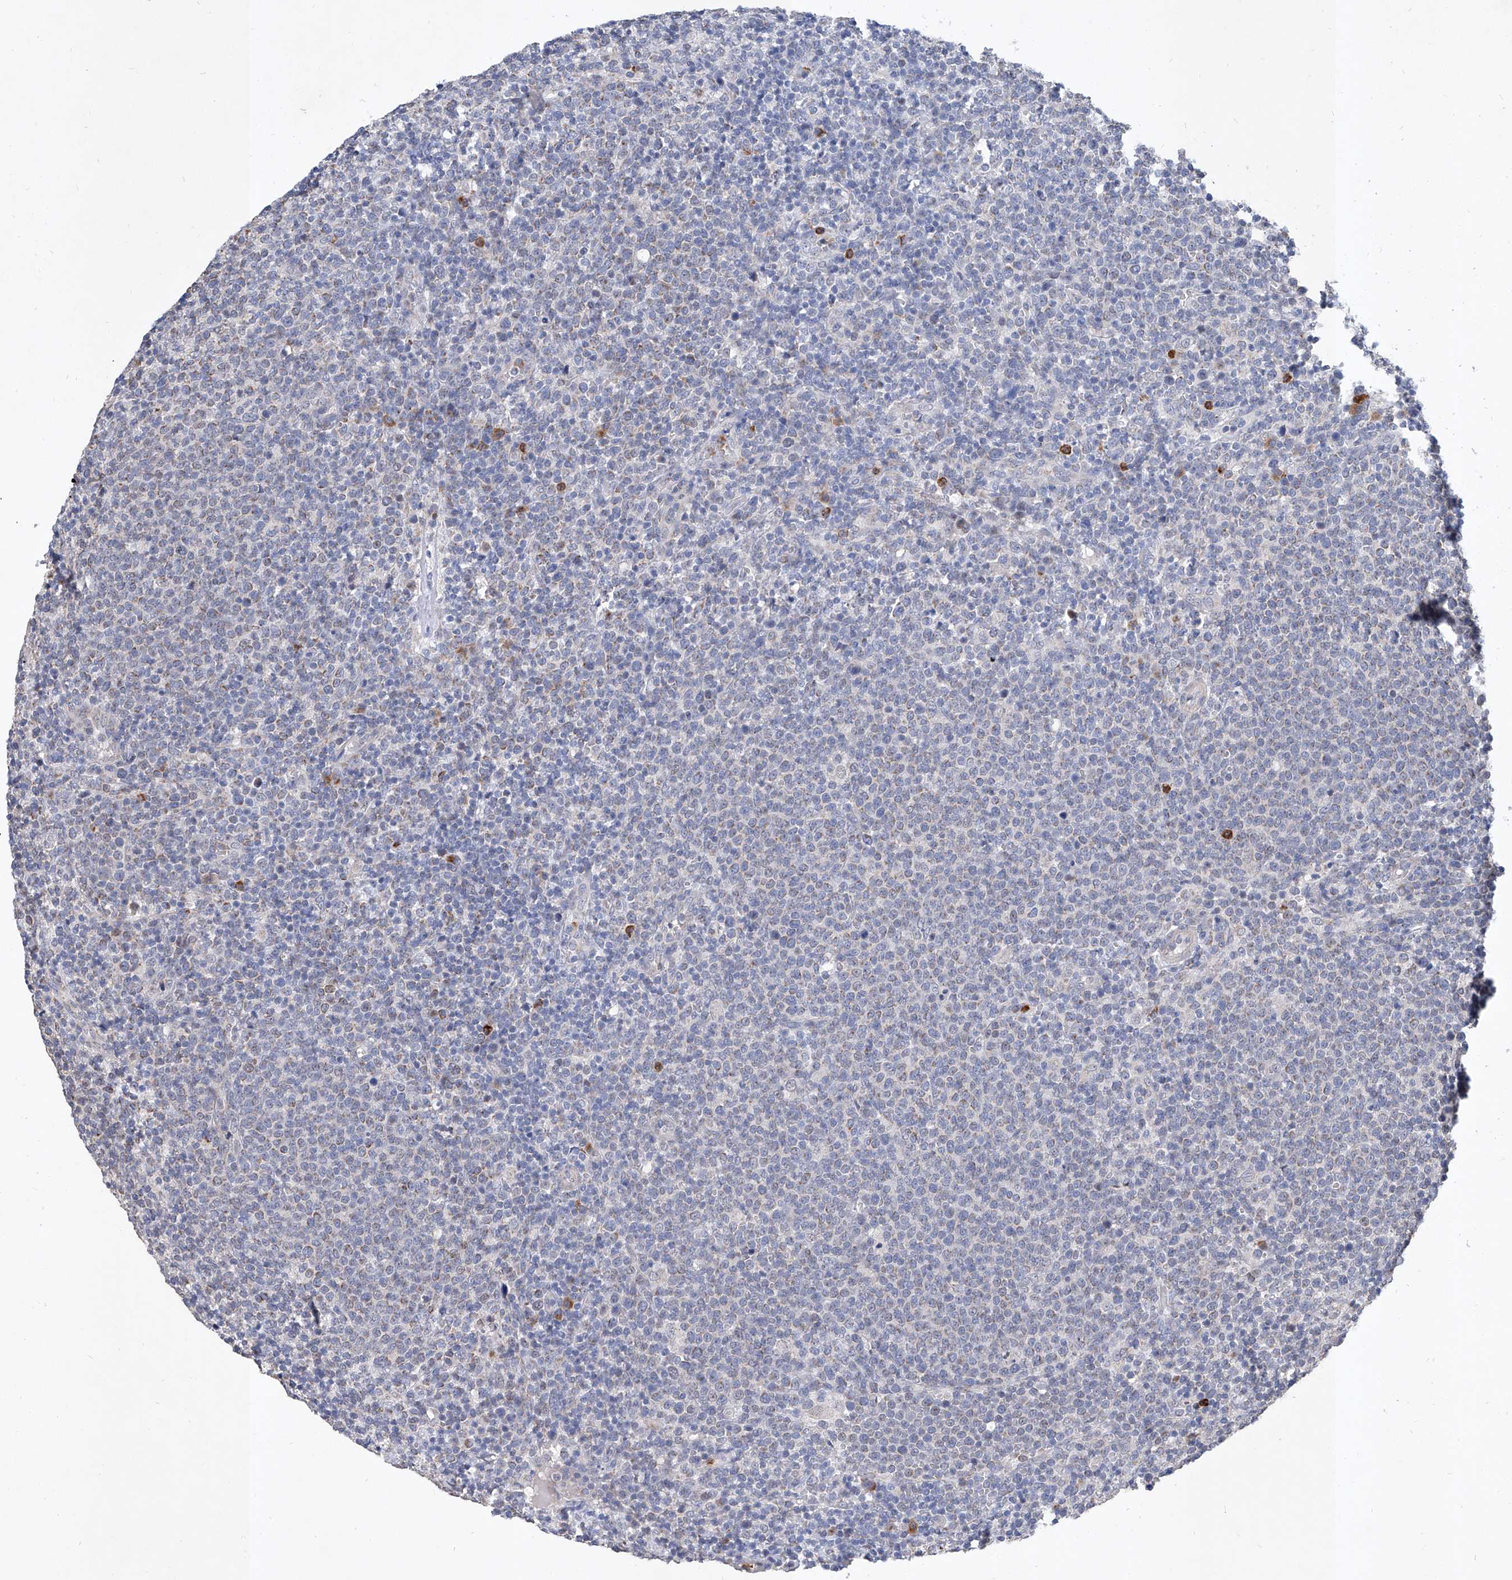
{"staining": {"intensity": "weak", "quantity": "<25%", "location": "cytoplasmic/membranous"}, "tissue": "lymphoma", "cell_type": "Tumor cells", "image_type": "cancer", "snomed": [{"axis": "morphology", "description": "Malignant lymphoma, non-Hodgkin's type, High grade"}, {"axis": "topography", "description": "Lymph node"}], "caption": "This is an IHC image of human high-grade malignant lymphoma, non-Hodgkin's type. There is no positivity in tumor cells.", "gene": "MFSD4B", "patient": {"sex": "male", "age": 61}}